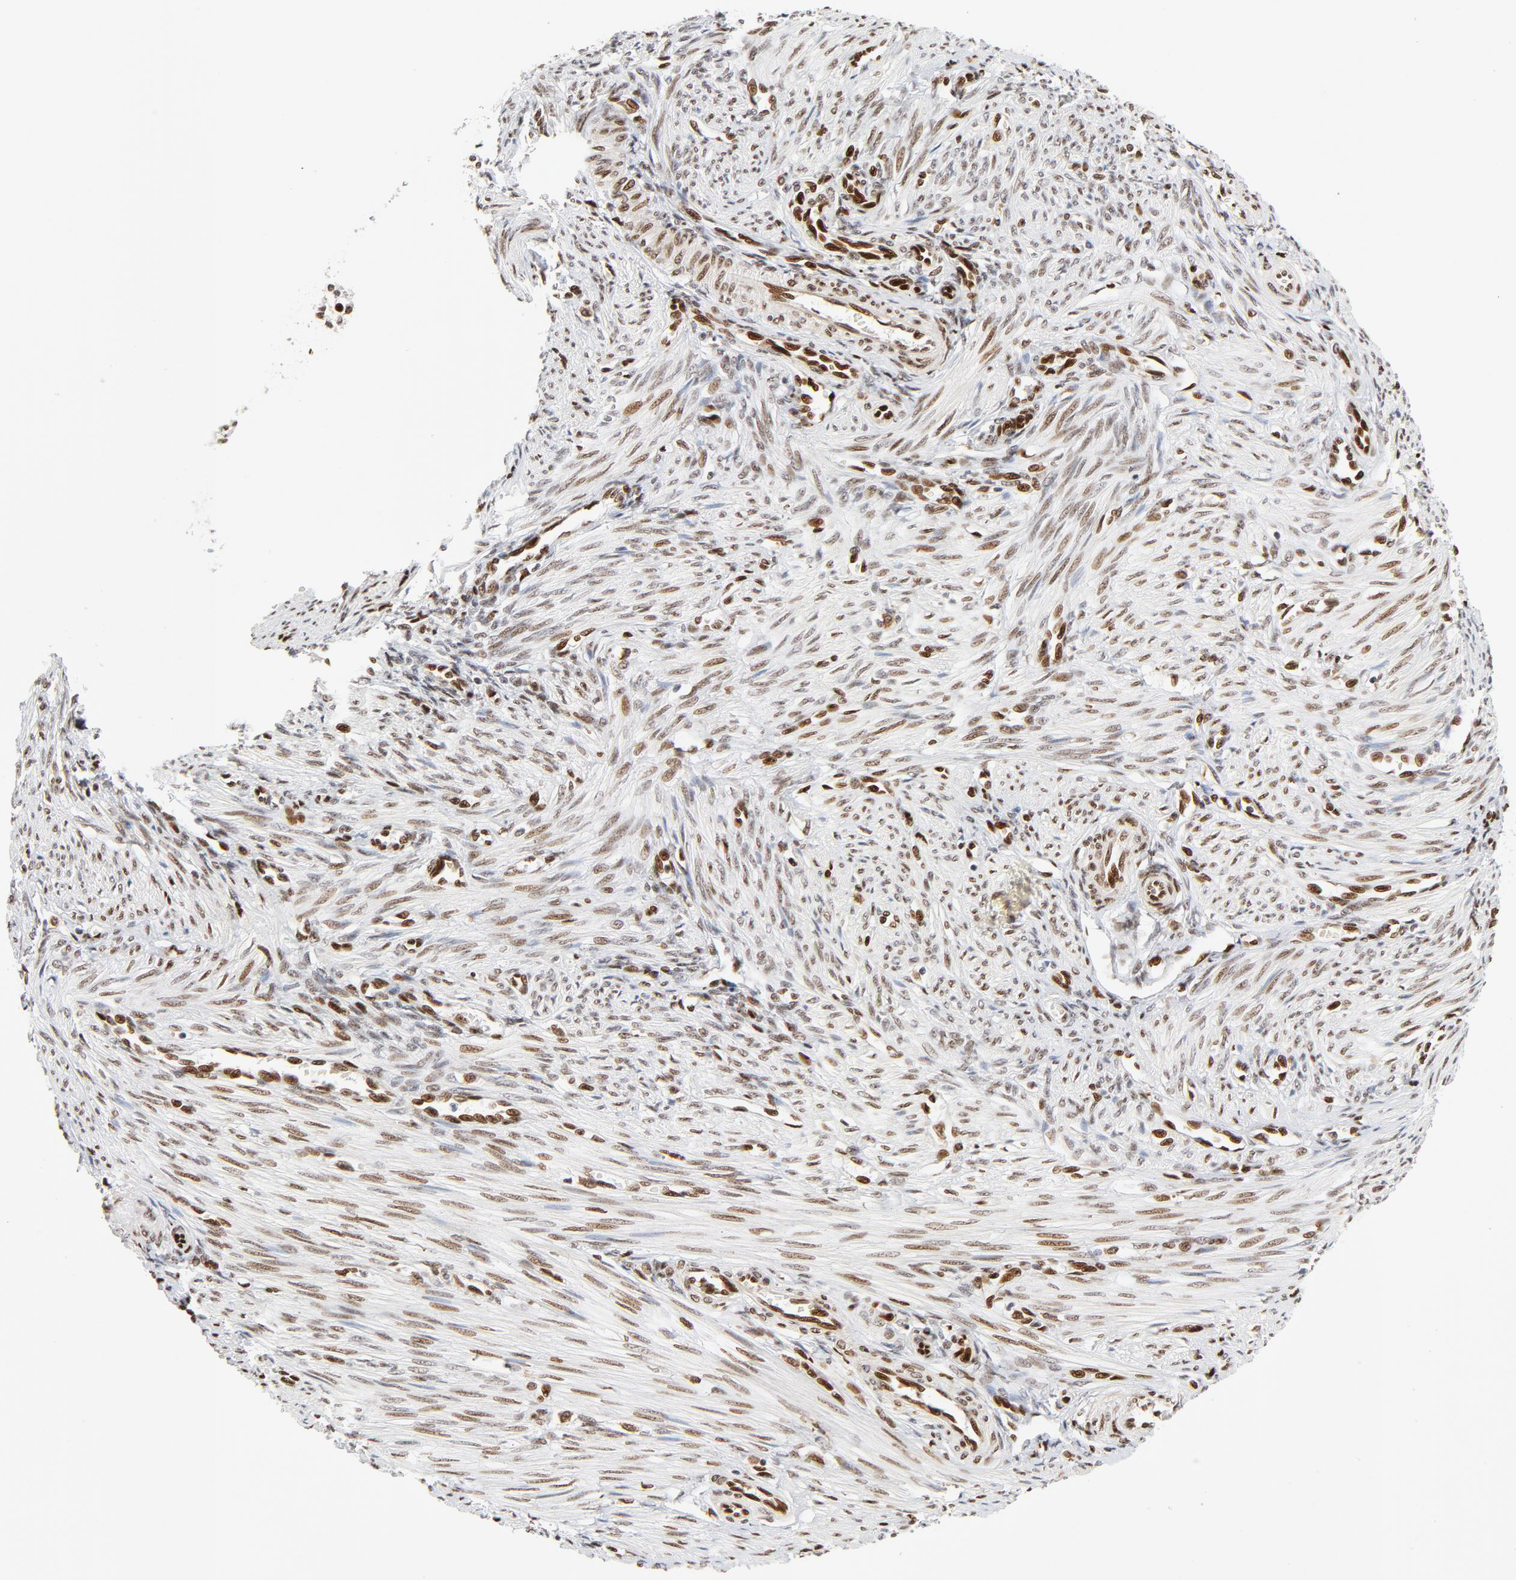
{"staining": {"intensity": "moderate", "quantity": ">75%", "location": "nuclear"}, "tissue": "endometrium", "cell_type": "Cells in endometrial stroma", "image_type": "normal", "snomed": [{"axis": "morphology", "description": "Normal tissue, NOS"}, {"axis": "topography", "description": "Endometrium"}], "caption": "A medium amount of moderate nuclear expression is present in approximately >75% of cells in endometrial stroma in benign endometrium.", "gene": "MEF2A", "patient": {"sex": "female", "age": 27}}